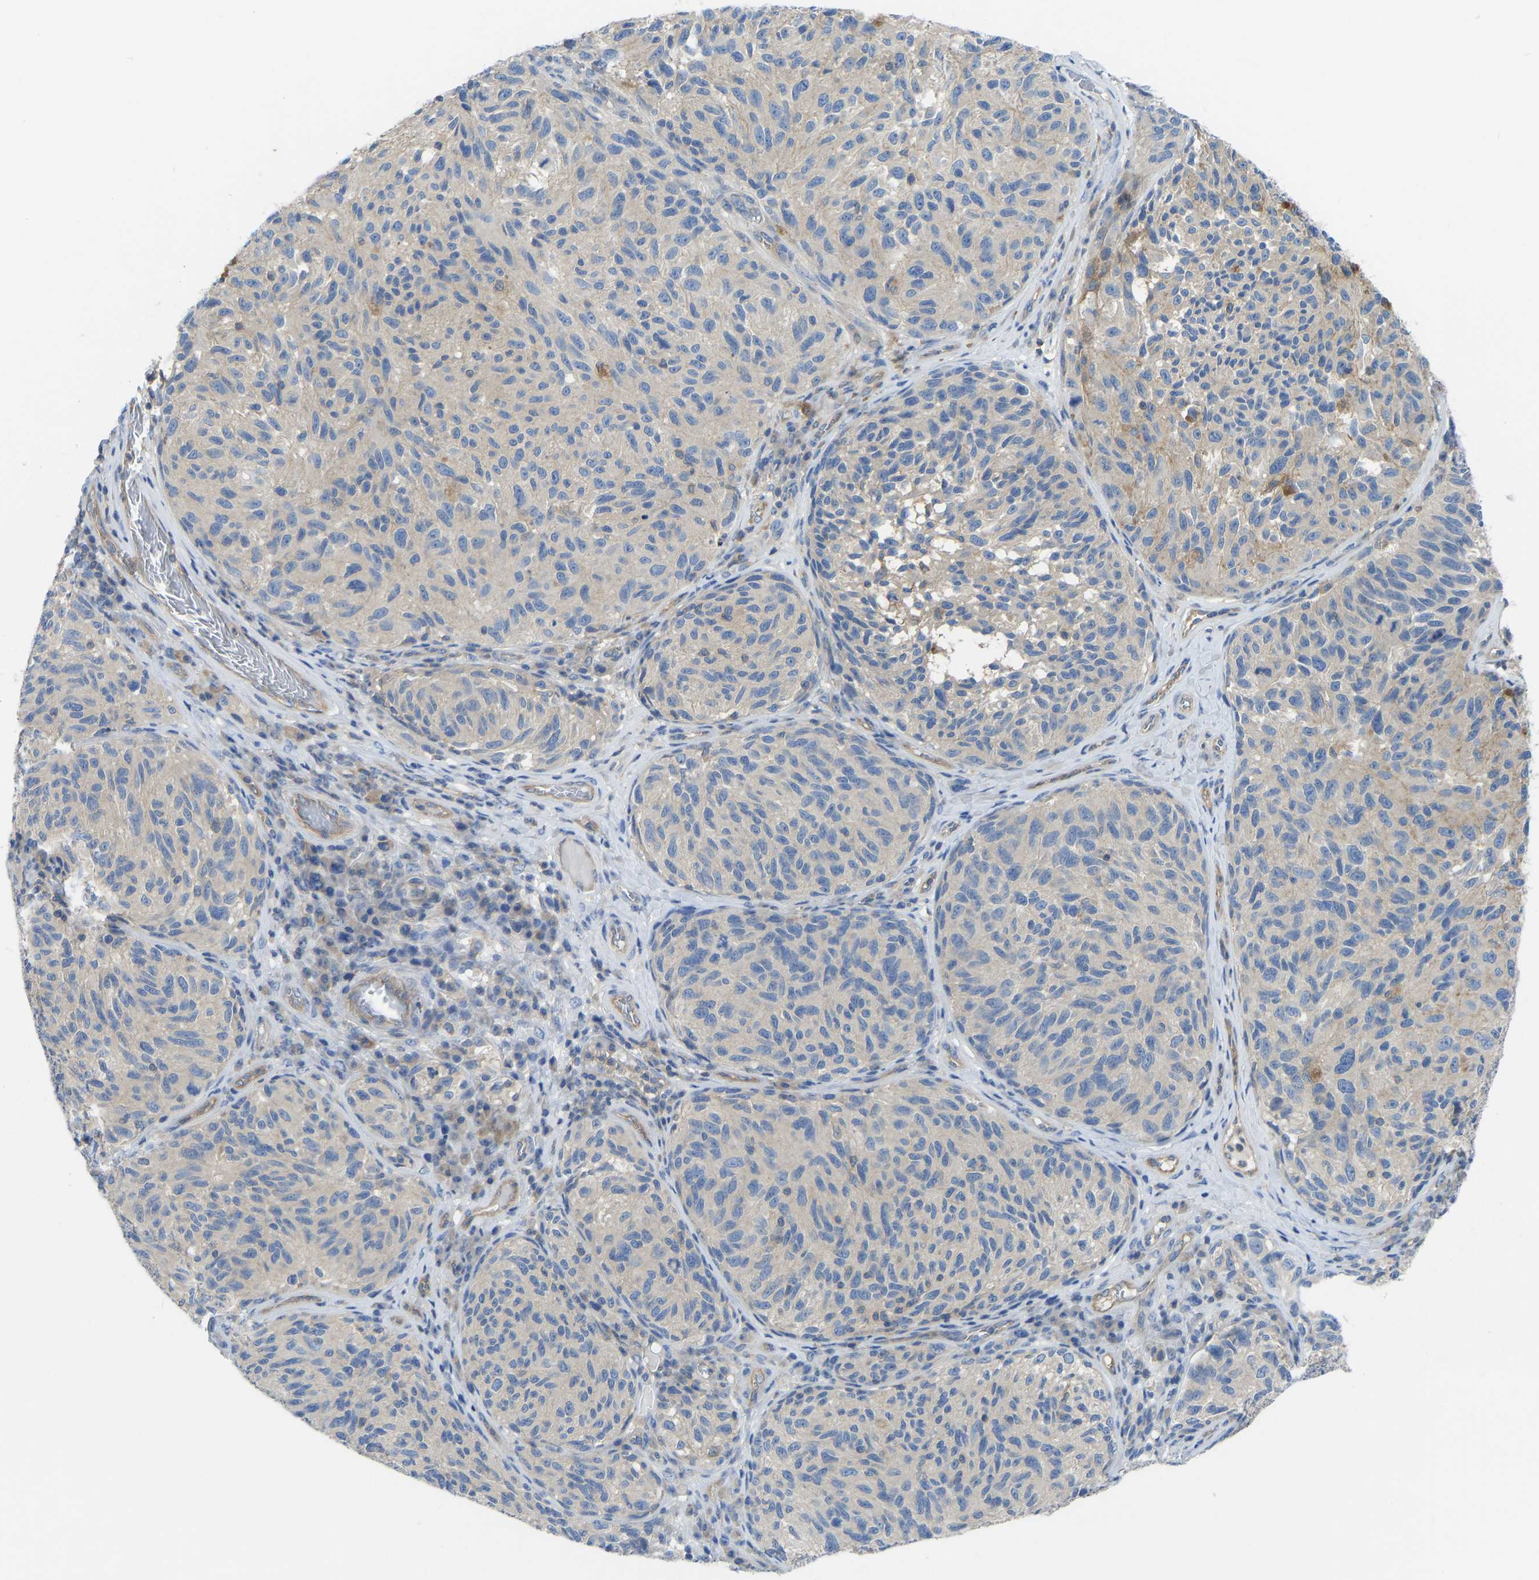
{"staining": {"intensity": "negative", "quantity": "none", "location": "none"}, "tissue": "melanoma", "cell_type": "Tumor cells", "image_type": "cancer", "snomed": [{"axis": "morphology", "description": "Malignant melanoma, NOS"}, {"axis": "topography", "description": "Skin"}], "caption": "Photomicrograph shows no protein positivity in tumor cells of melanoma tissue.", "gene": "PPP3CA", "patient": {"sex": "female", "age": 73}}